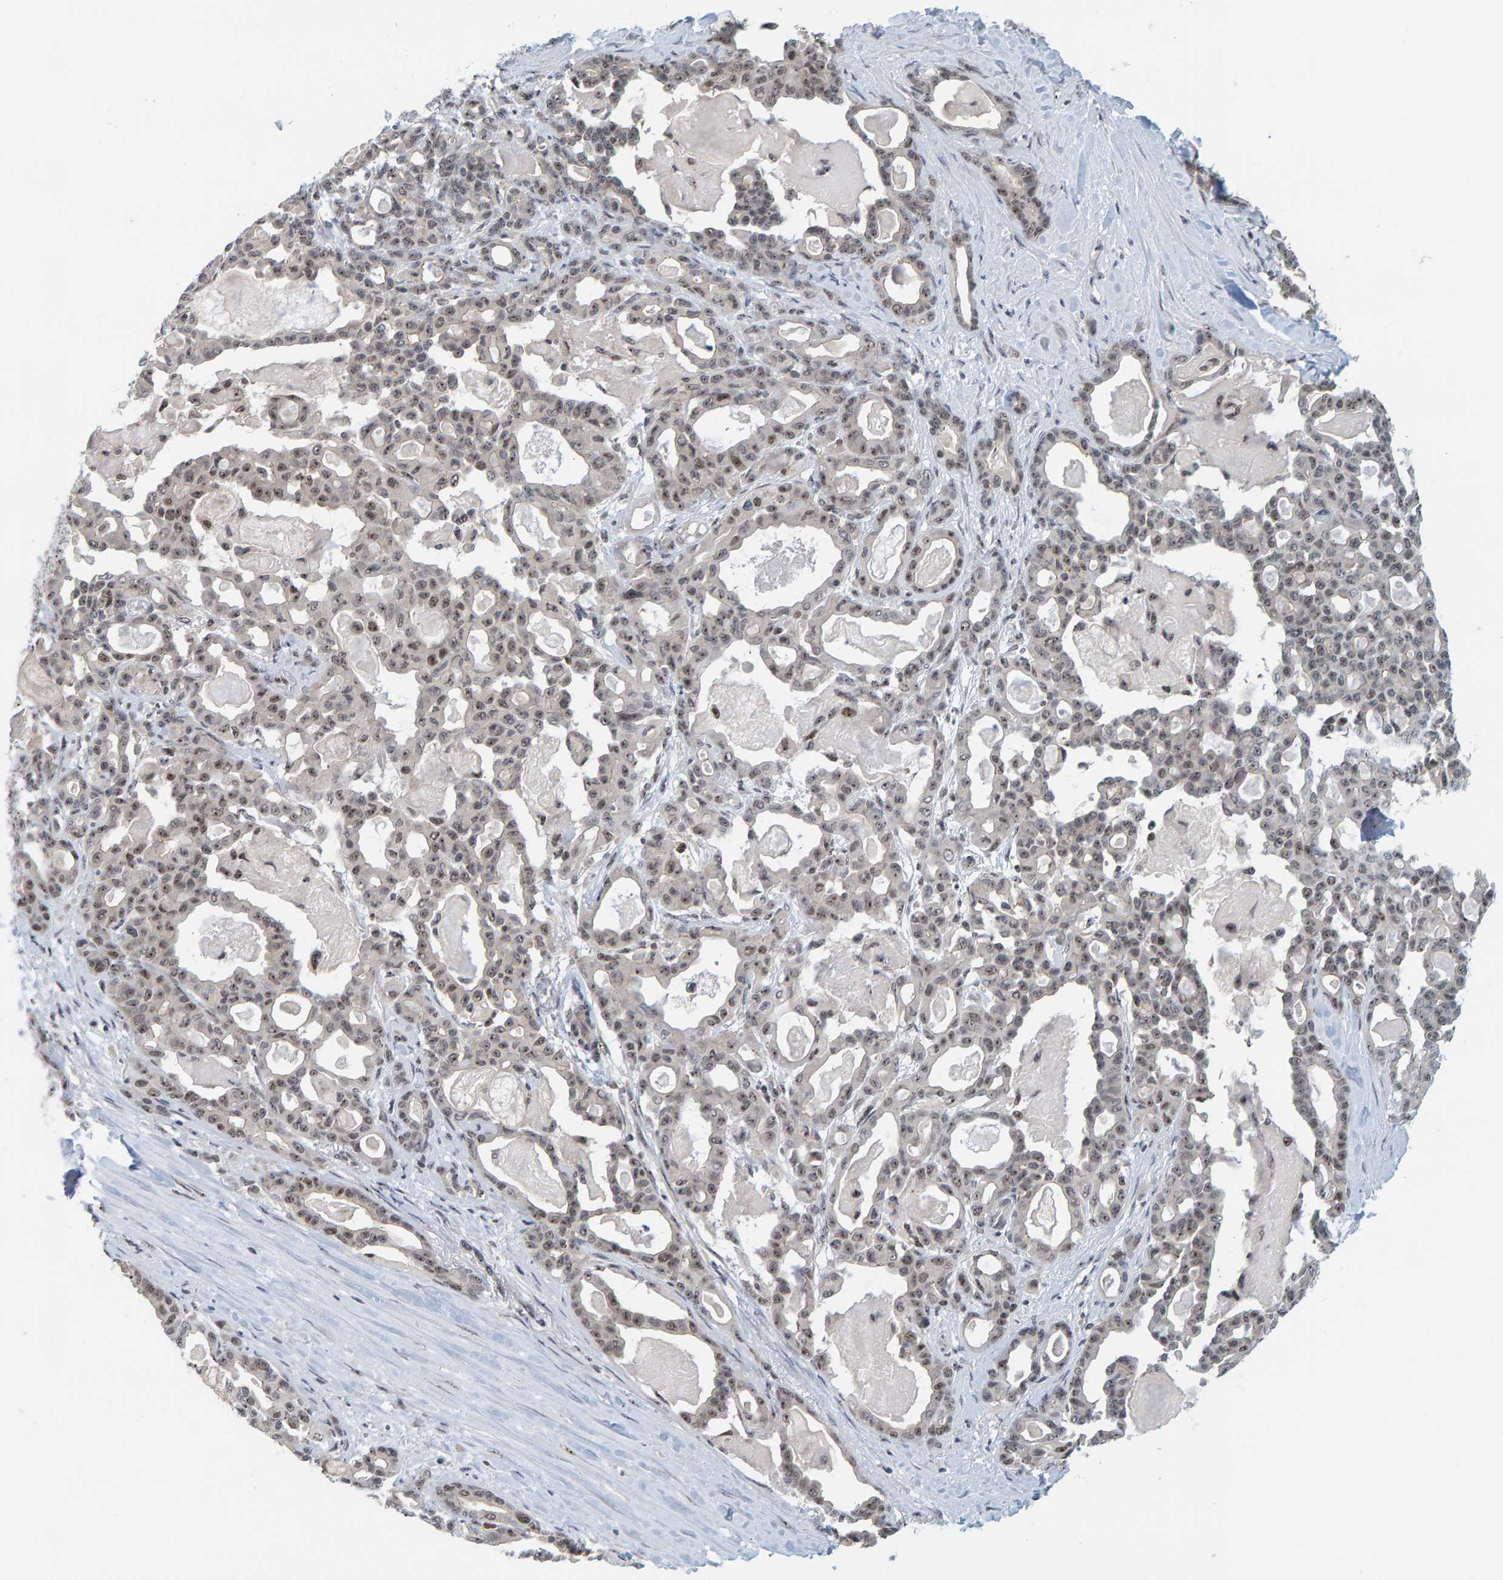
{"staining": {"intensity": "weak", "quantity": ">75%", "location": "nuclear"}, "tissue": "pancreatic cancer", "cell_type": "Tumor cells", "image_type": "cancer", "snomed": [{"axis": "morphology", "description": "Adenocarcinoma, NOS"}, {"axis": "topography", "description": "Pancreas"}], "caption": "Immunohistochemistry micrograph of neoplastic tissue: pancreatic cancer stained using immunohistochemistry displays low levels of weak protein expression localized specifically in the nuclear of tumor cells, appearing as a nuclear brown color.", "gene": "POLR1E", "patient": {"sex": "male", "age": 63}}